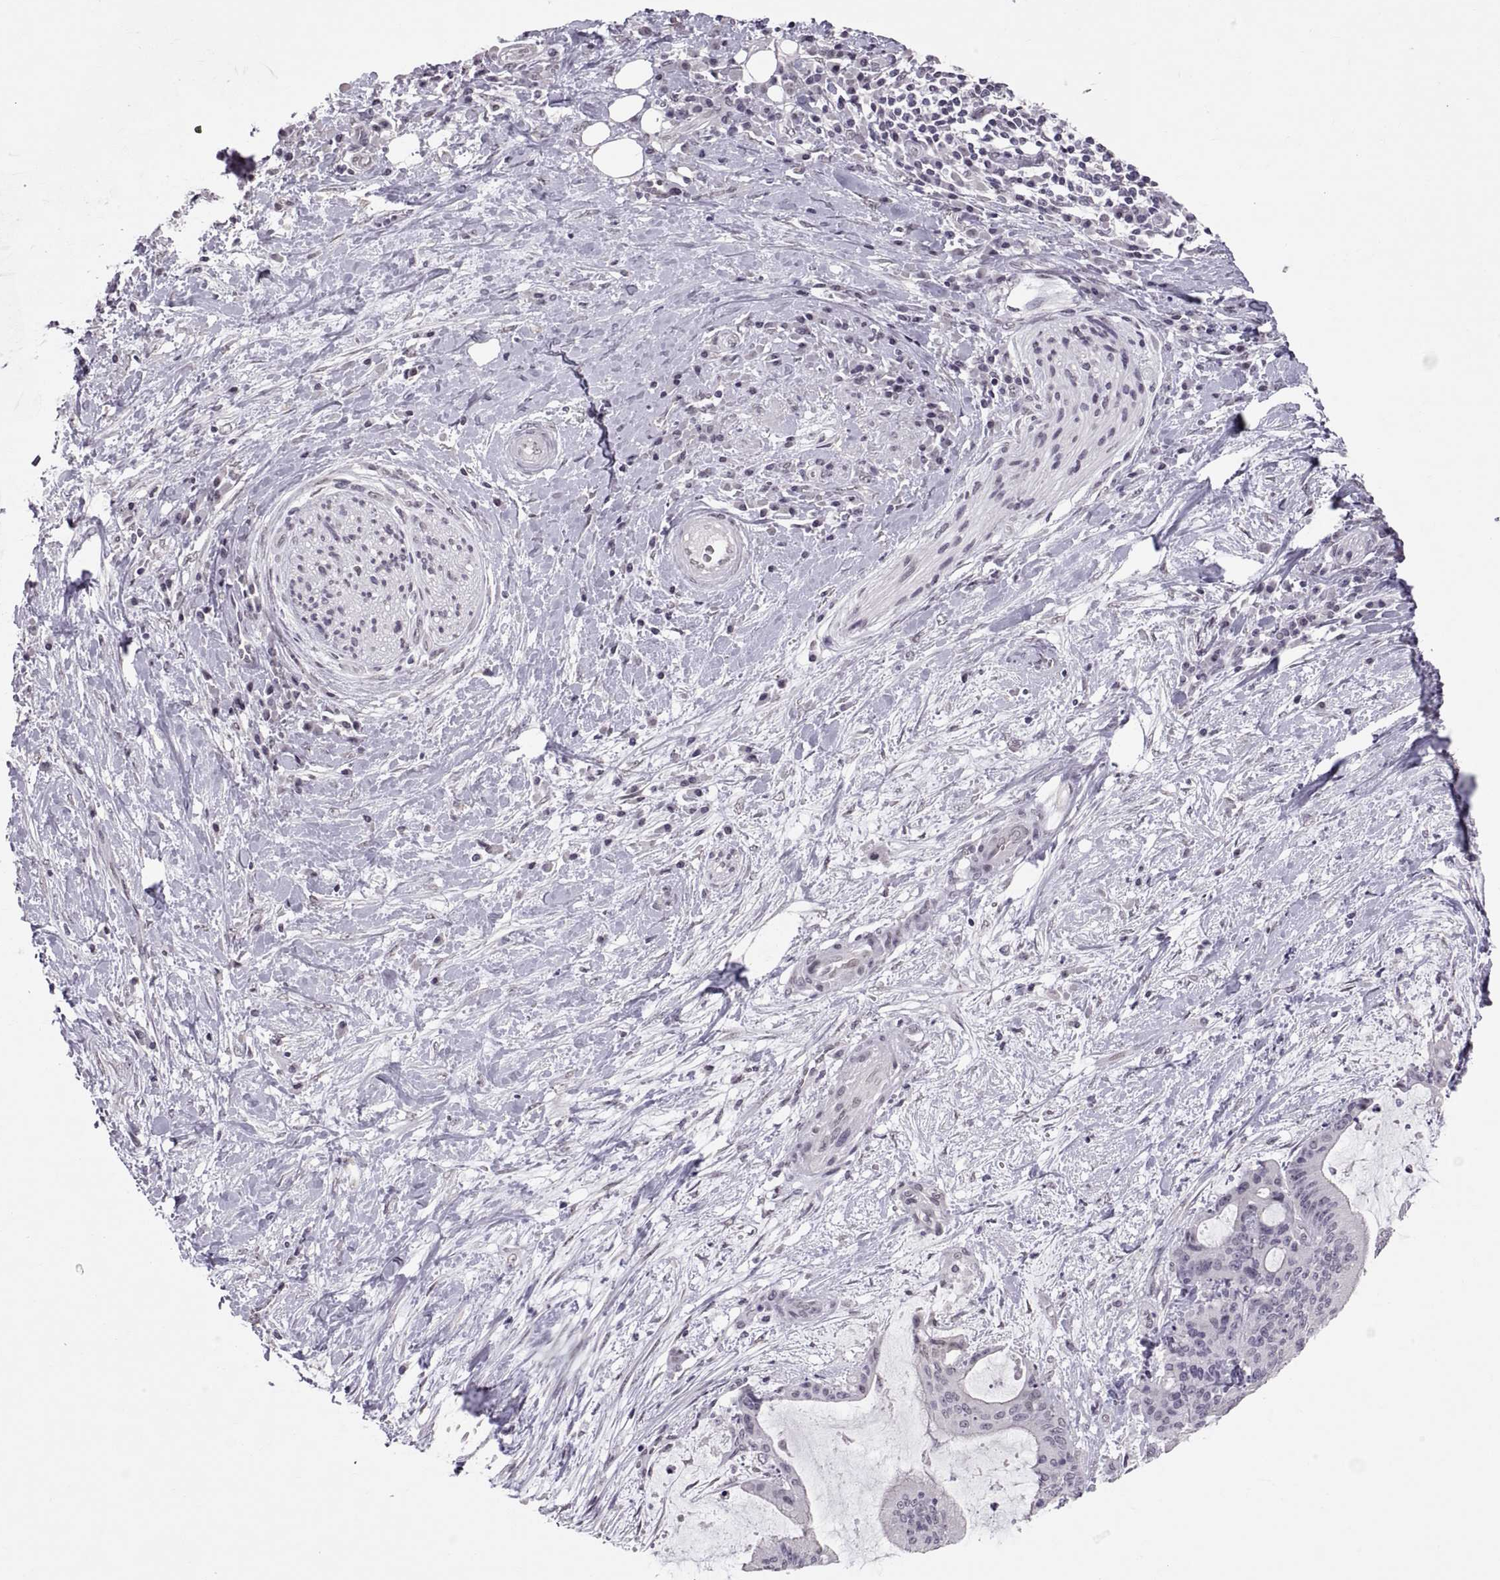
{"staining": {"intensity": "negative", "quantity": "none", "location": "none"}, "tissue": "liver cancer", "cell_type": "Tumor cells", "image_type": "cancer", "snomed": [{"axis": "morphology", "description": "Cholangiocarcinoma"}, {"axis": "topography", "description": "Liver"}], "caption": "Liver cholangiocarcinoma stained for a protein using immunohistochemistry displays no expression tumor cells.", "gene": "KRT77", "patient": {"sex": "female", "age": 73}}